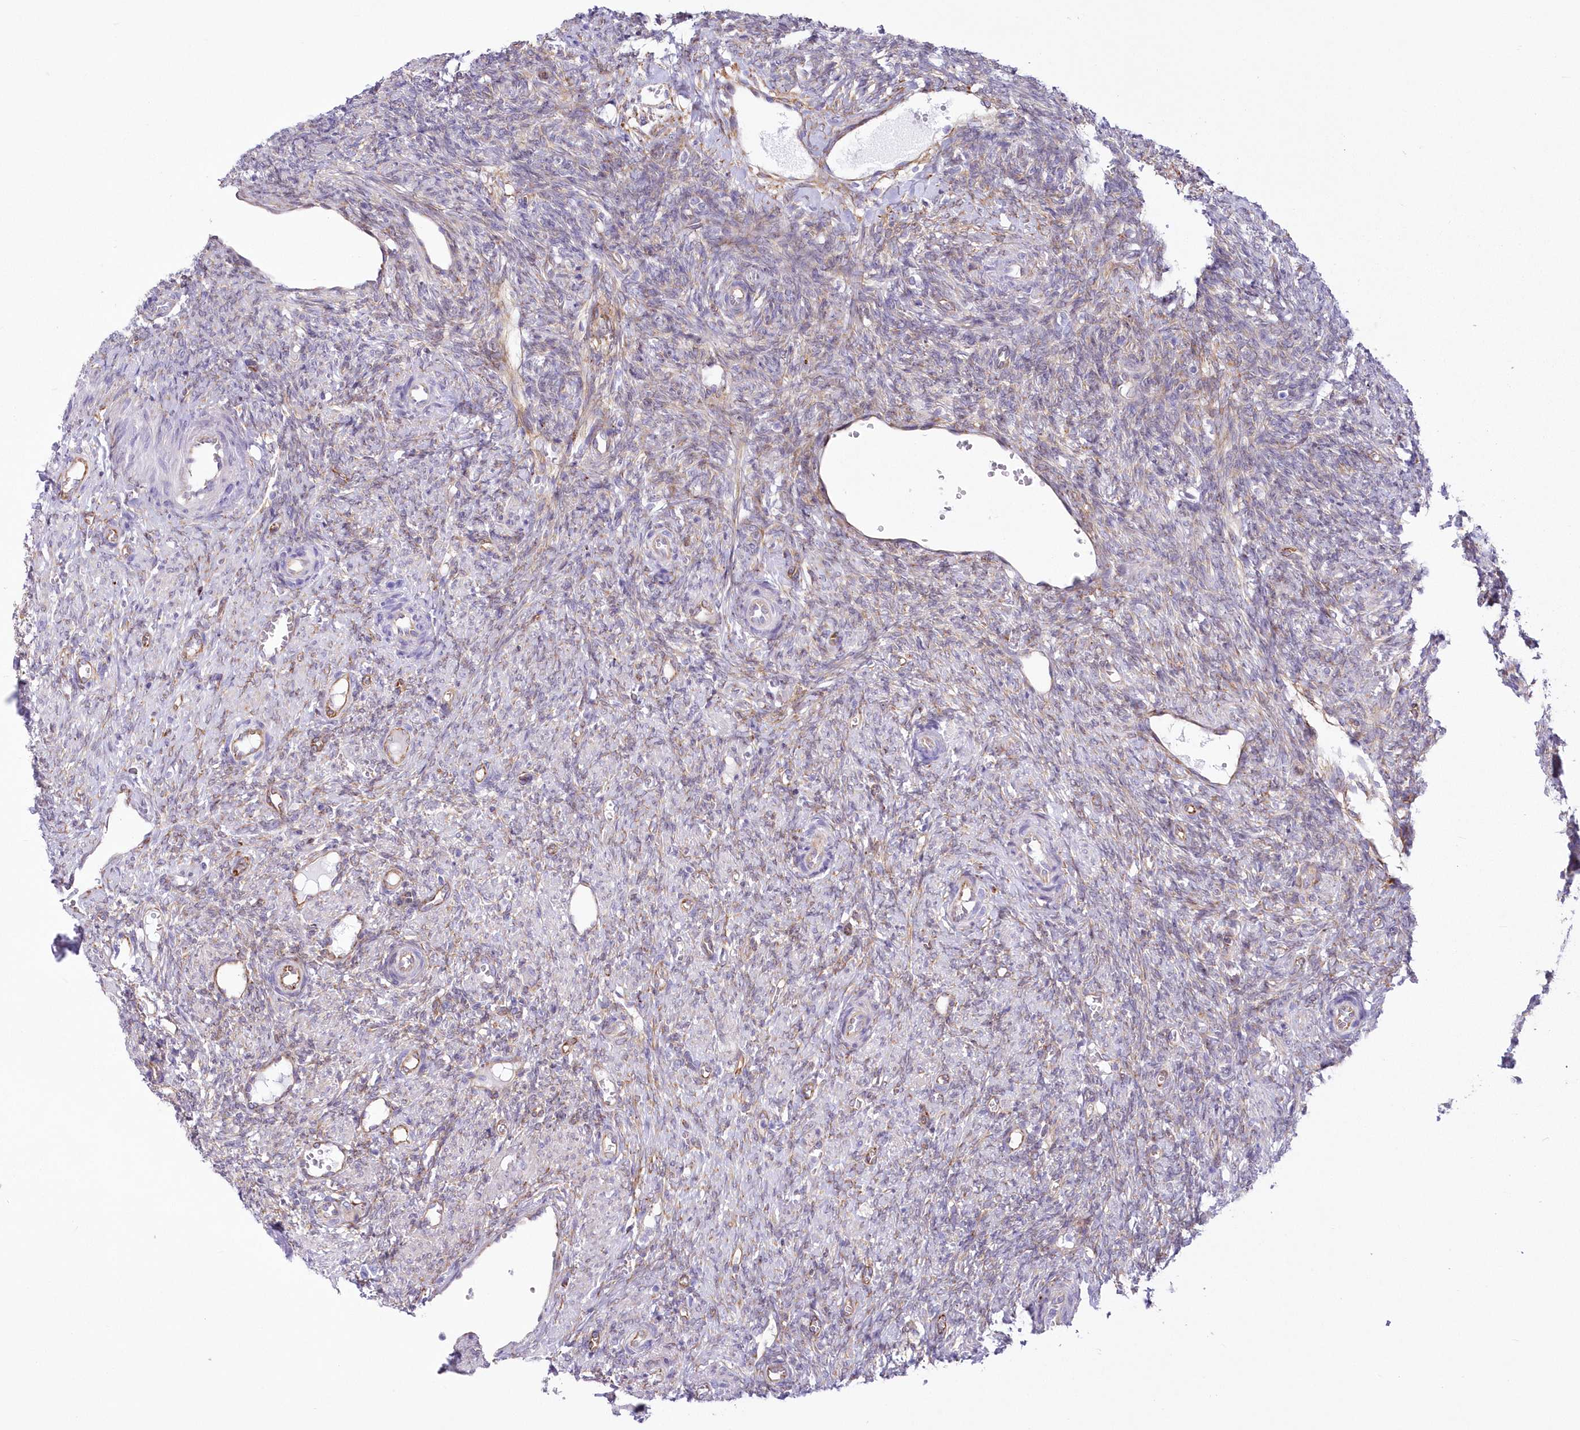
{"staining": {"intensity": "negative", "quantity": "none", "location": "none"}, "tissue": "ovary", "cell_type": "Ovarian stroma cells", "image_type": "normal", "snomed": [{"axis": "morphology", "description": "Normal tissue, NOS"}, {"axis": "topography", "description": "Ovary"}], "caption": "DAB (3,3'-diaminobenzidine) immunohistochemical staining of benign ovary displays no significant expression in ovarian stroma cells. (Immunohistochemistry (ihc), brightfield microscopy, high magnification).", "gene": "YTHDC2", "patient": {"sex": "female", "age": 41}}